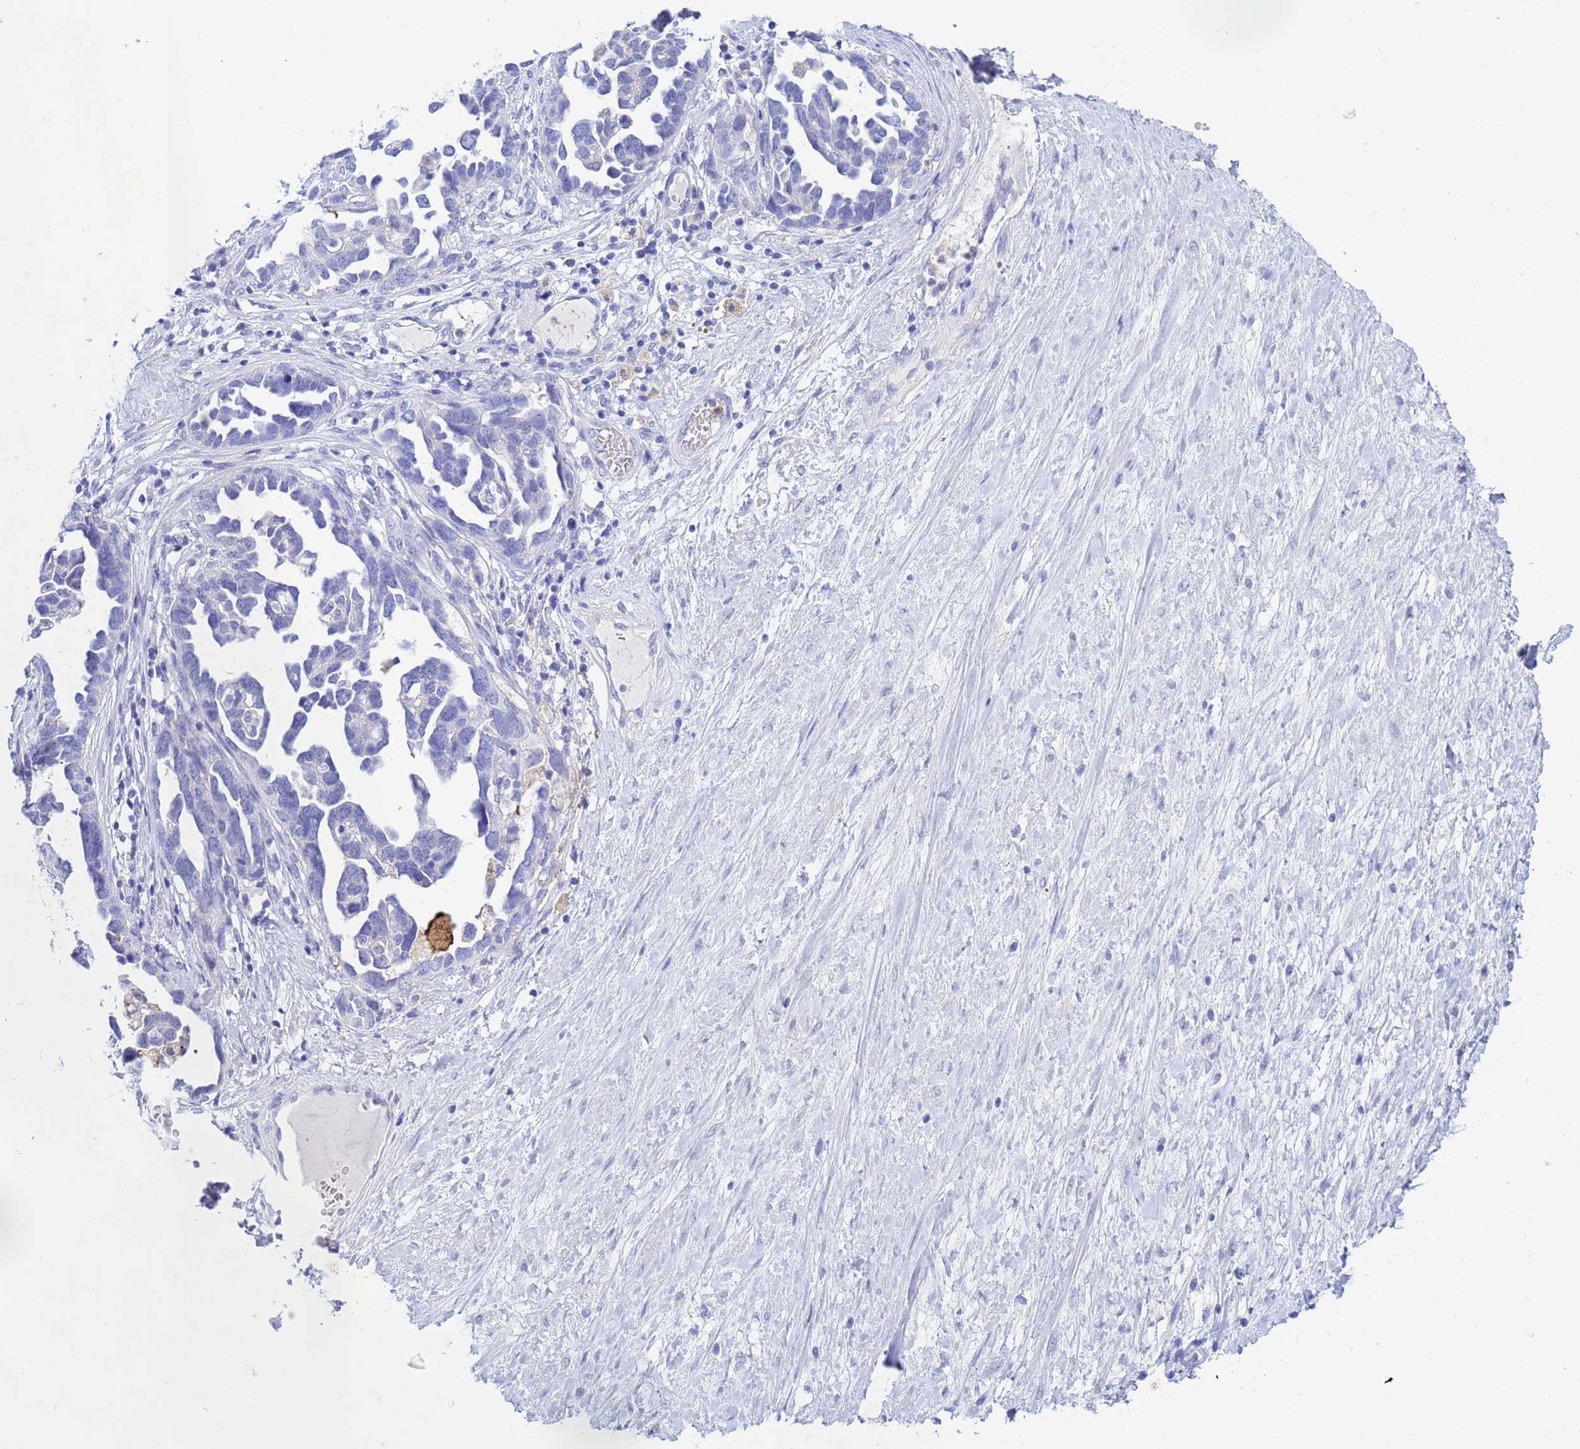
{"staining": {"intensity": "negative", "quantity": "none", "location": "none"}, "tissue": "ovarian cancer", "cell_type": "Tumor cells", "image_type": "cancer", "snomed": [{"axis": "morphology", "description": "Cystadenocarcinoma, serous, NOS"}, {"axis": "topography", "description": "Ovary"}], "caption": "IHC of human ovarian cancer displays no staining in tumor cells.", "gene": "CSTB", "patient": {"sex": "female", "age": 54}}